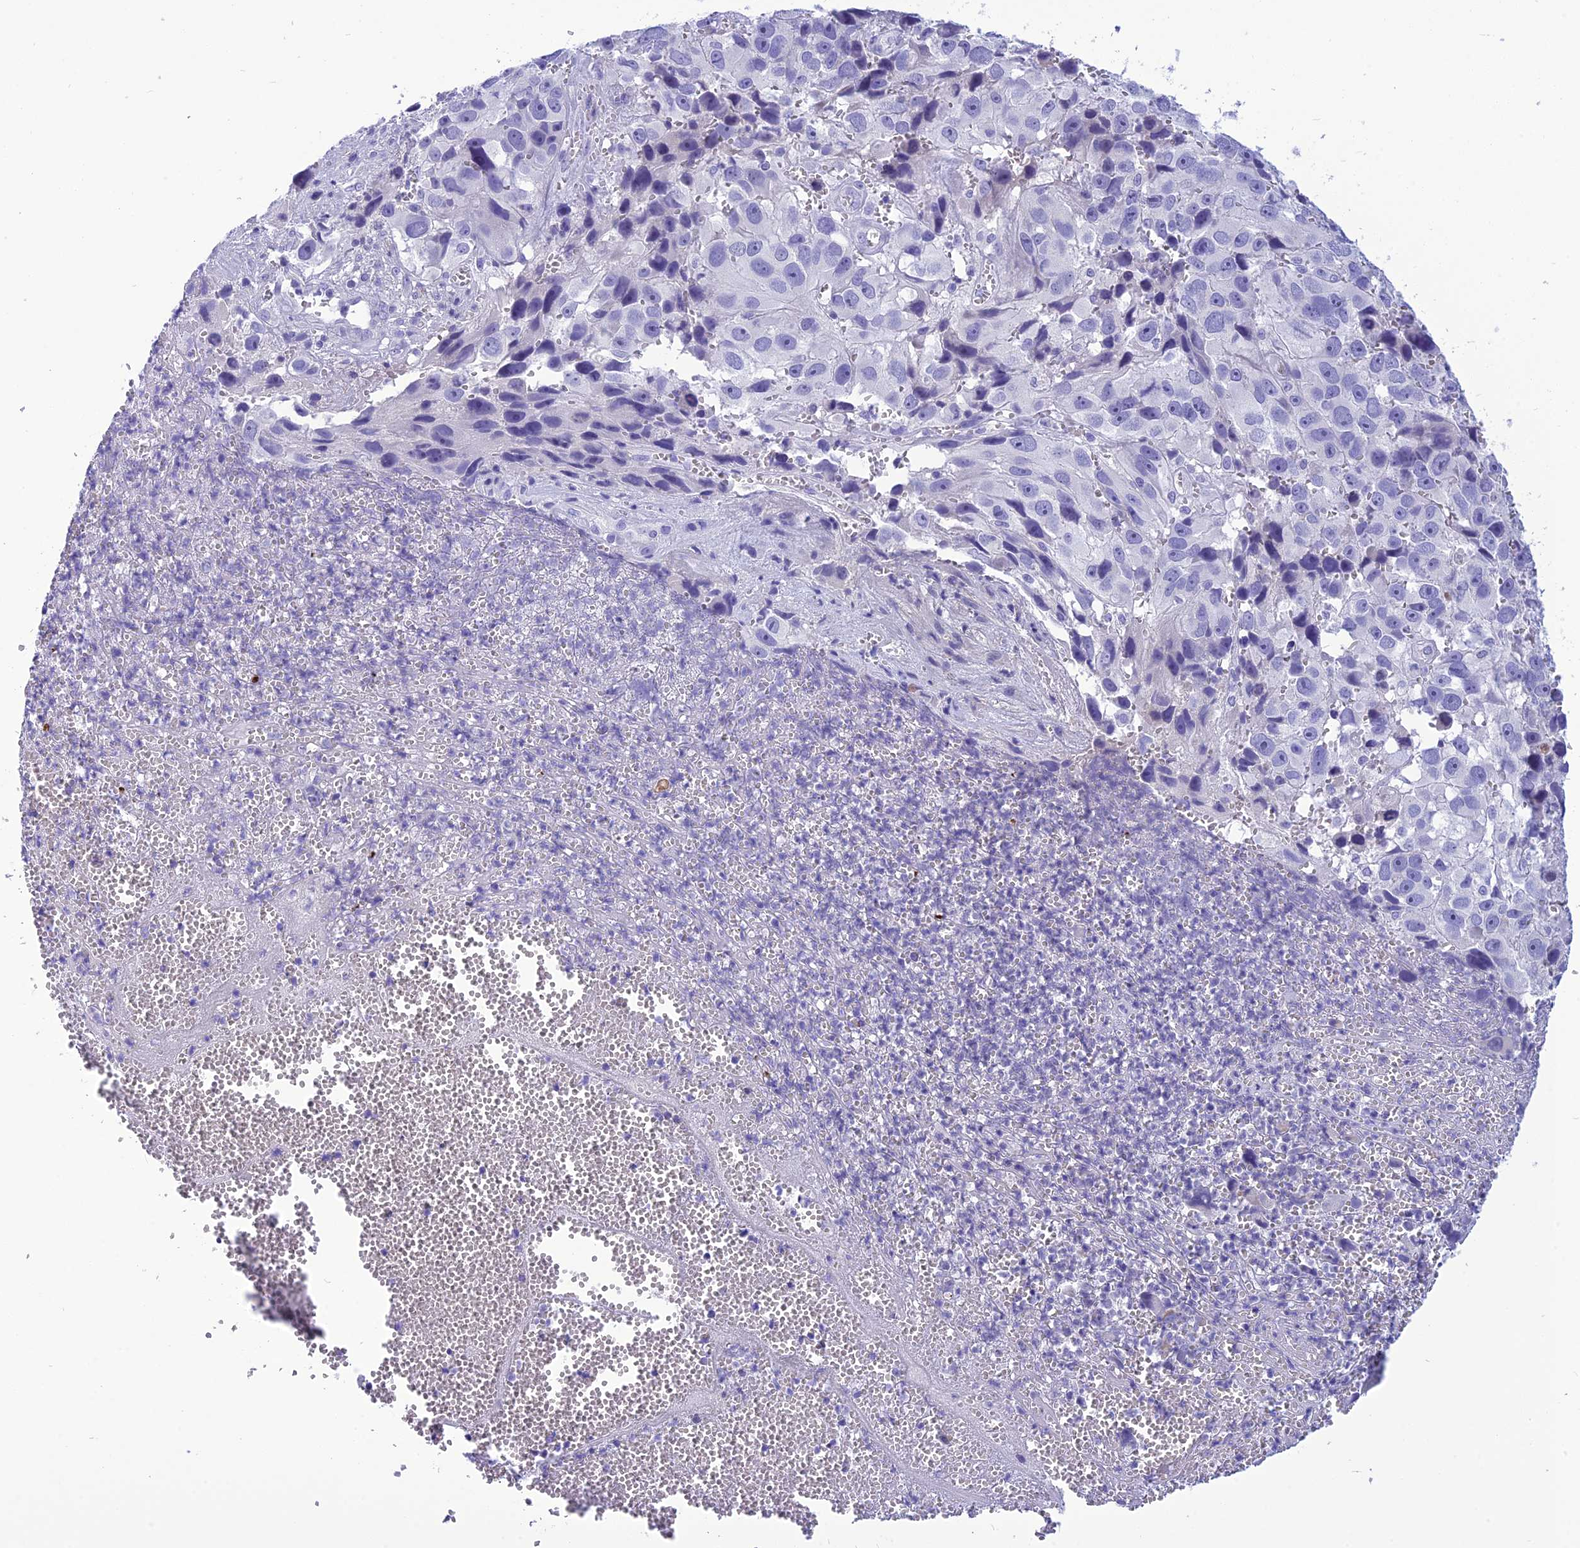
{"staining": {"intensity": "negative", "quantity": "none", "location": "none"}, "tissue": "melanoma", "cell_type": "Tumor cells", "image_type": "cancer", "snomed": [{"axis": "morphology", "description": "Malignant melanoma, NOS"}, {"axis": "topography", "description": "Skin"}], "caption": "Protein analysis of malignant melanoma reveals no significant expression in tumor cells.", "gene": "BBS2", "patient": {"sex": "male", "age": 84}}